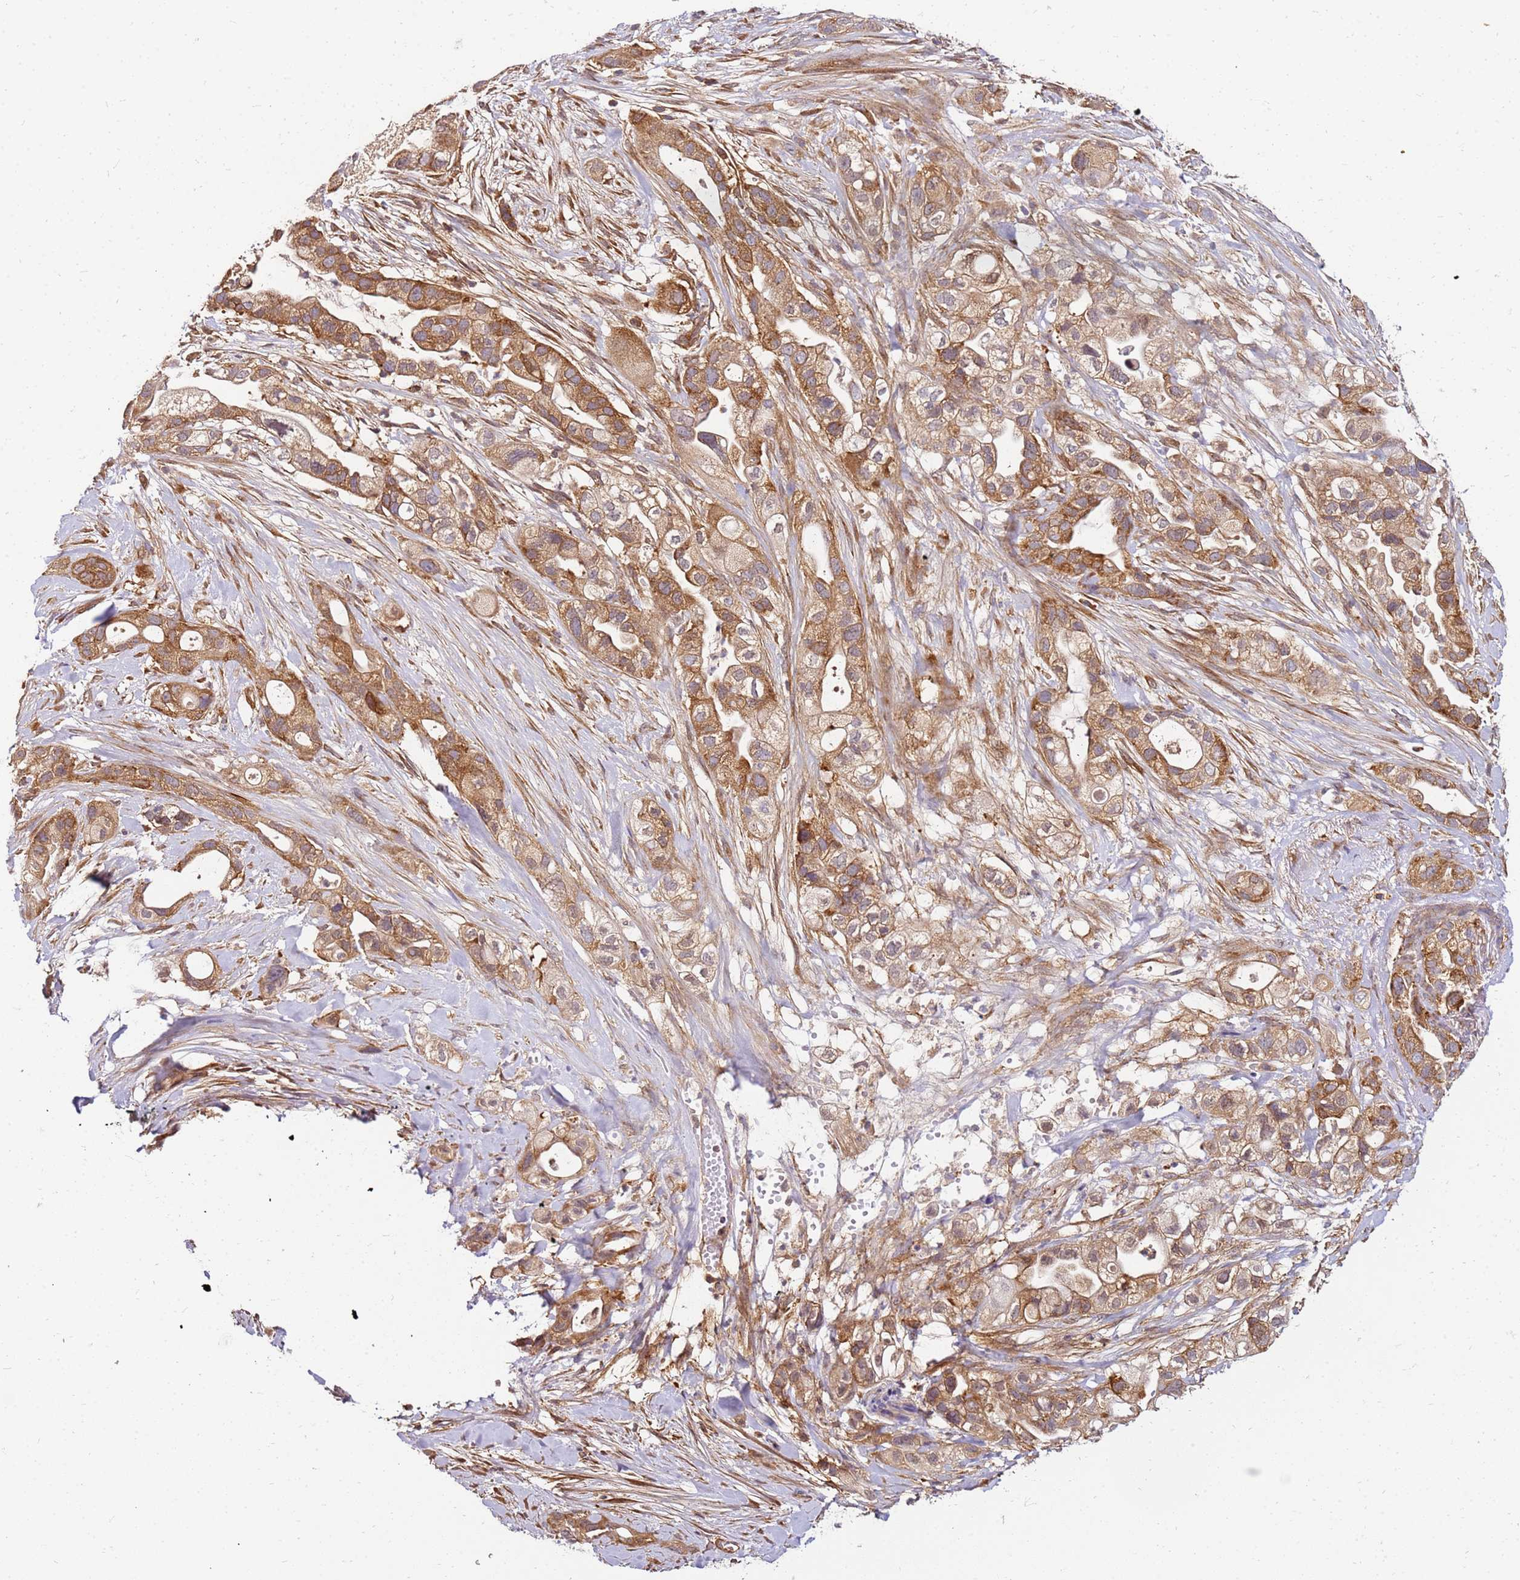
{"staining": {"intensity": "moderate", "quantity": ">75%", "location": "cytoplasmic/membranous"}, "tissue": "pancreatic cancer", "cell_type": "Tumor cells", "image_type": "cancer", "snomed": [{"axis": "morphology", "description": "Adenocarcinoma, NOS"}, {"axis": "topography", "description": "Pancreas"}], "caption": "A histopathology image of human pancreatic adenocarcinoma stained for a protein reveals moderate cytoplasmic/membranous brown staining in tumor cells.", "gene": "PIH1D1", "patient": {"sex": "male", "age": 44}}